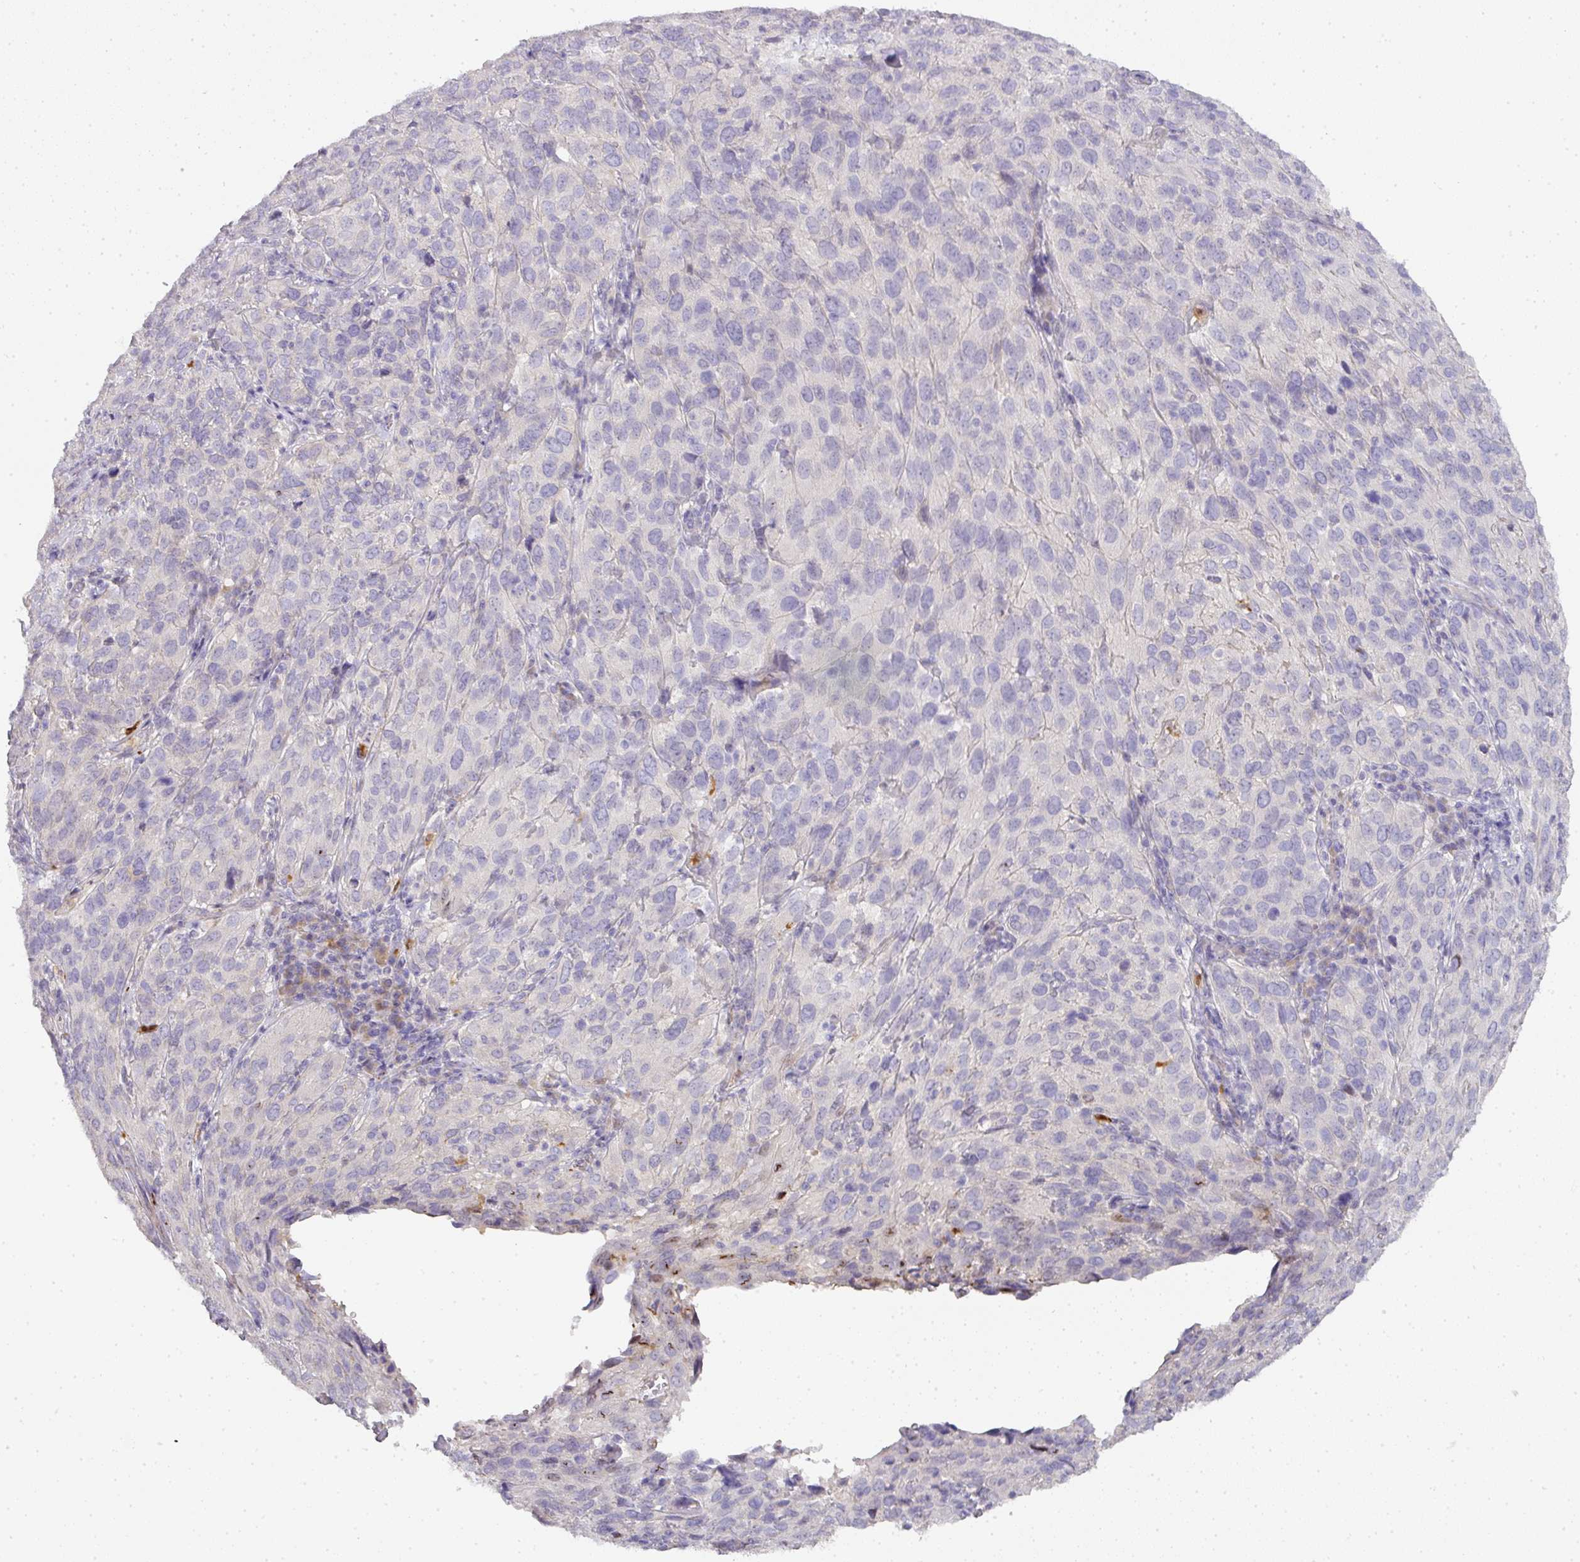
{"staining": {"intensity": "negative", "quantity": "none", "location": "none"}, "tissue": "cervical cancer", "cell_type": "Tumor cells", "image_type": "cancer", "snomed": [{"axis": "morphology", "description": "Squamous cell carcinoma, NOS"}, {"axis": "topography", "description": "Cervix"}], "caption": "IHC of squamous cell carcinoma (cervical) shows no staining in tumor cells. (Brightfield microscopy of DAB IHC at high magnification).", "gene": "HHEX", "patient": {"sex": "female", "age": 51}}